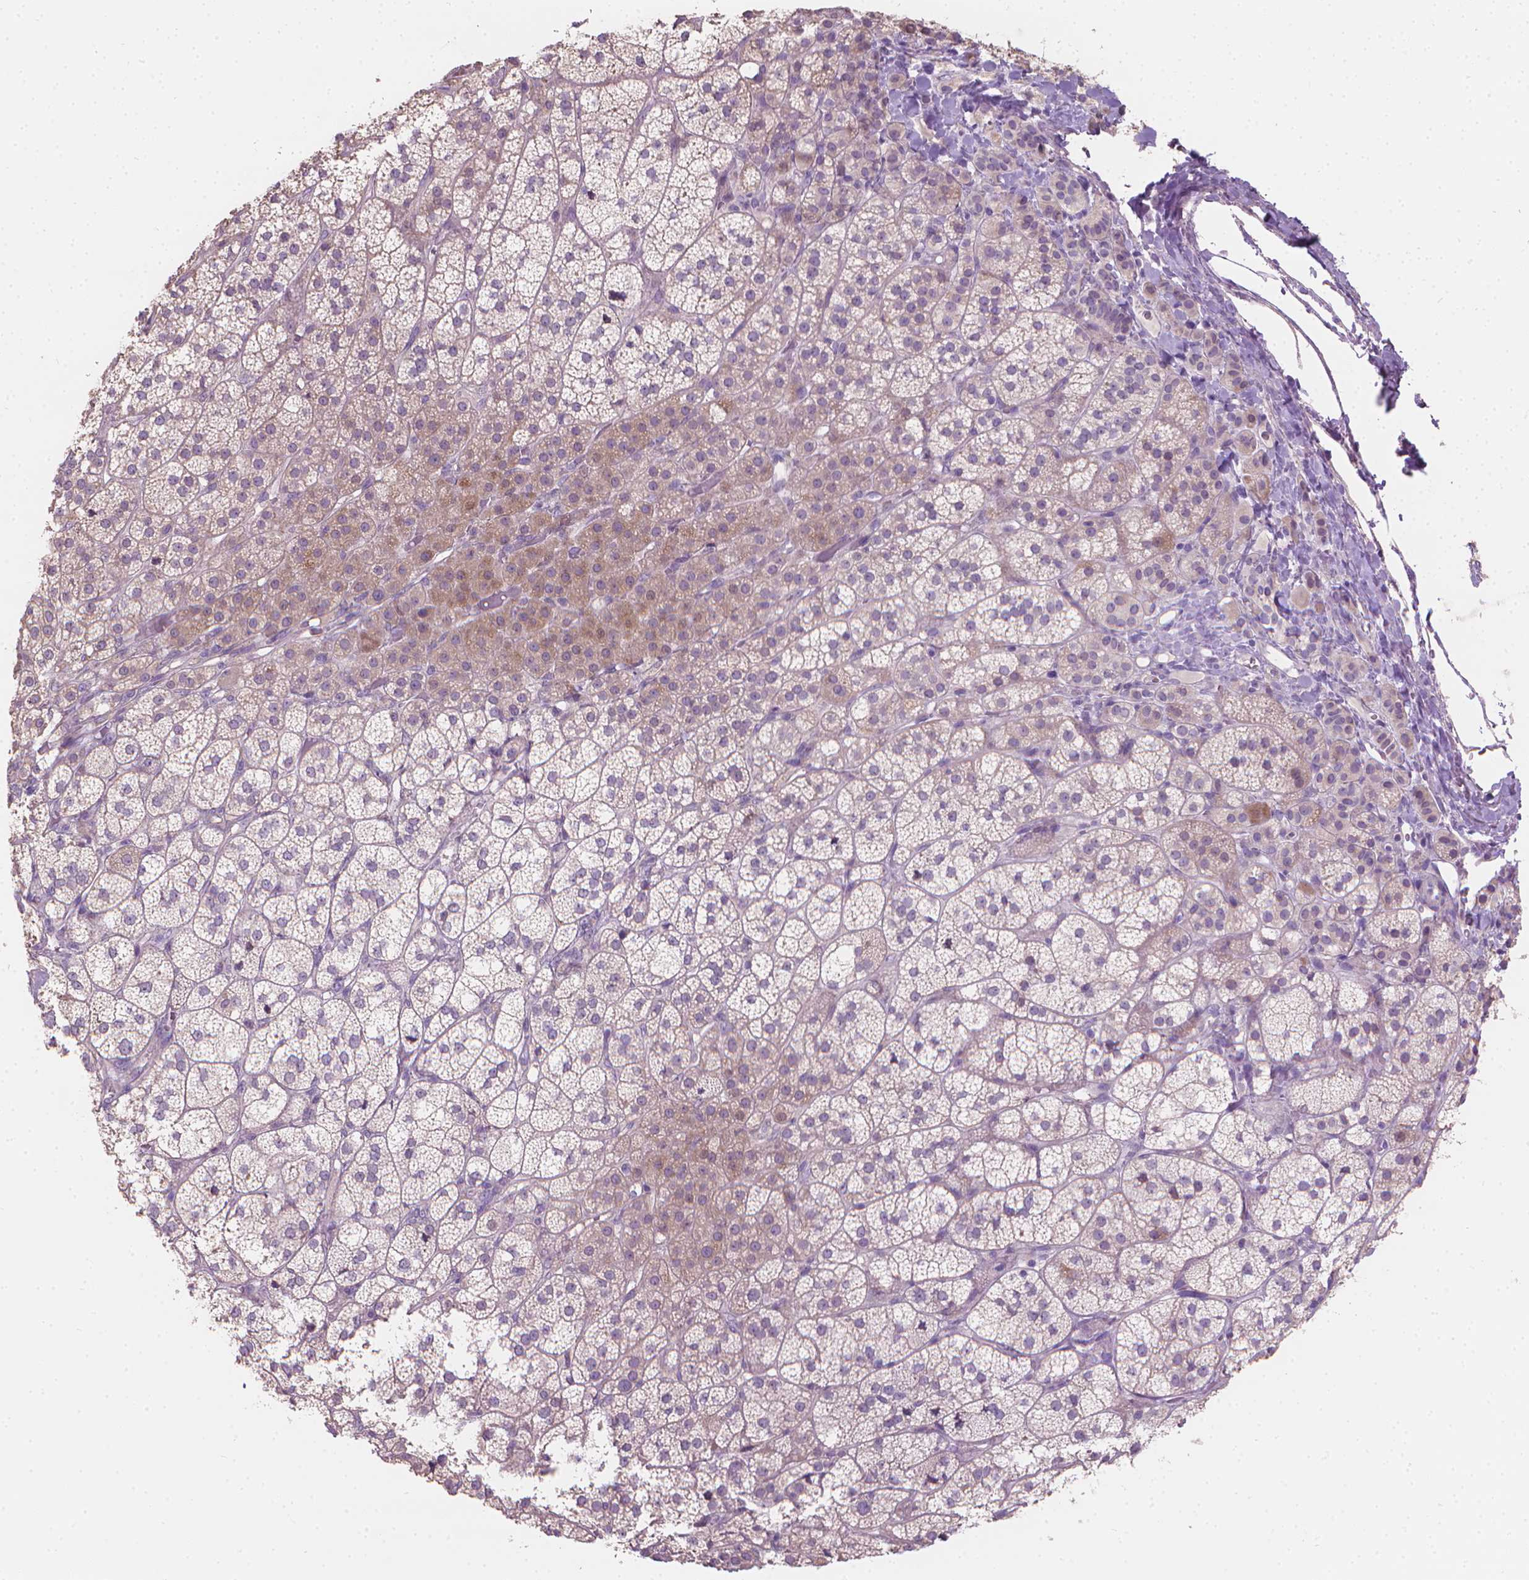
{"staining": {"intensity": "weak", "quantity": "25%-75%", "location": "cytoplasmic/membranous"}, "tissue": "adrenal gland", "cell_type": "Glandular cells", "image_type": "normal", "snomed": [{"axis": "morphology", "description": "Normal tissue, NOS"}, {"axis": "topography", "description": "Adrenal gland"}], "caption": "IHC micrograph of benign adrenal gland: human adrenal gland stained using IHC exhibits low levels of weak protein expression localized specifically in the cytoplasmic/membranous of glandular cells, appearing as a cytoplasmic/membranous brown color.", "gene": "CABCOCO1", "patient": {"sex": "female", "age": 60}}